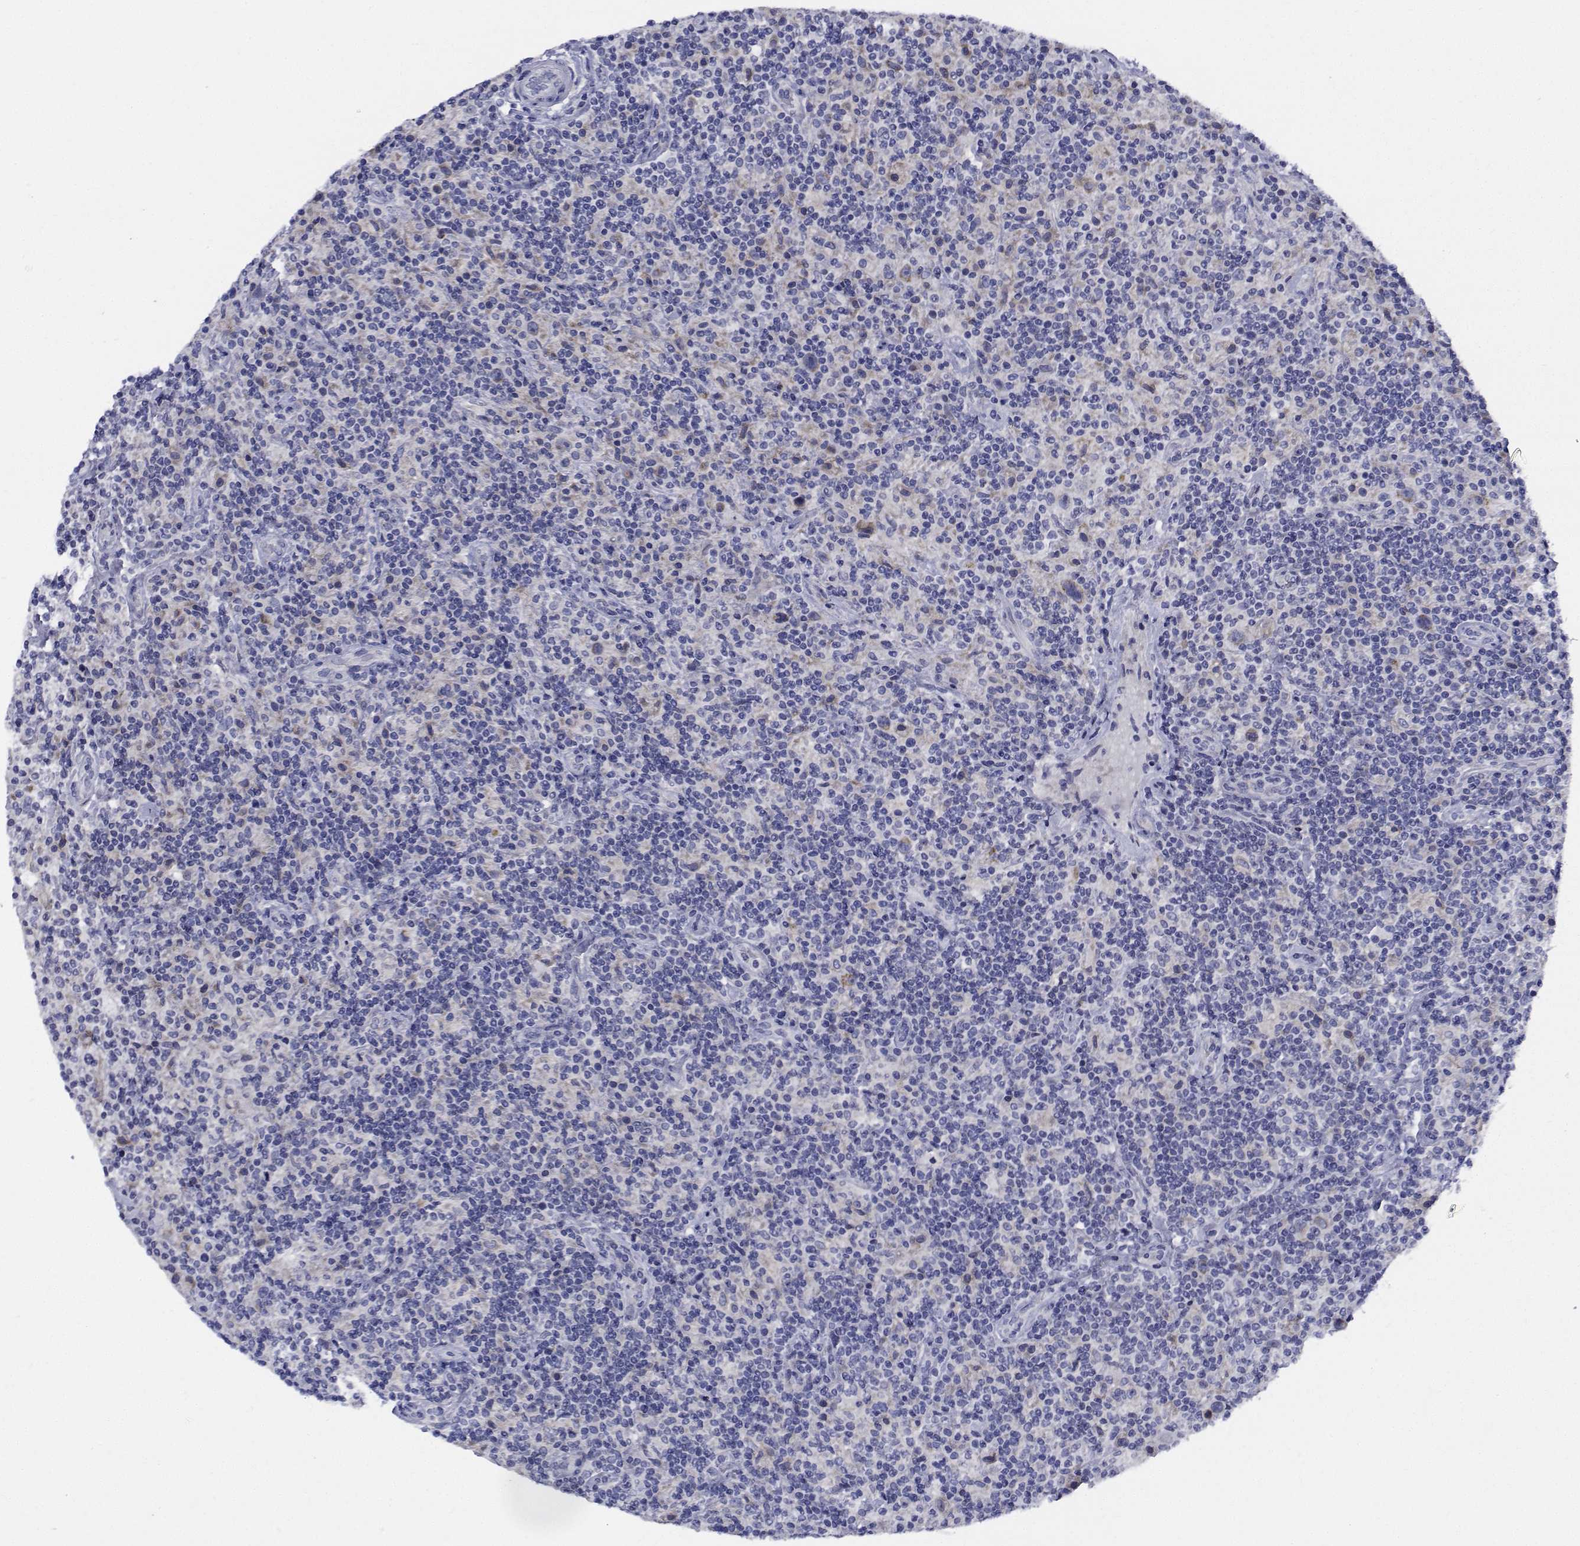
{"staining": {"intensity": "negative", "quantity": "none", "location": "none"}, "tissue": "lymphoma", "cell_type": "Tumor cells", "image_type": "cancer", "snomed": [{"axis": "morphology", "description": "Hodgkin's disease, NOS"}, {"axis": "topography", "description": "Lymph node"}], "caption": "A high-resolution micrograph shows immunohistochemistry (IHC) staining of Hodgkin's disease, which shows no significant positivity in tumor cells.", "gene": "CDHR3", "patient": {"sex": "male", "age": 70}}